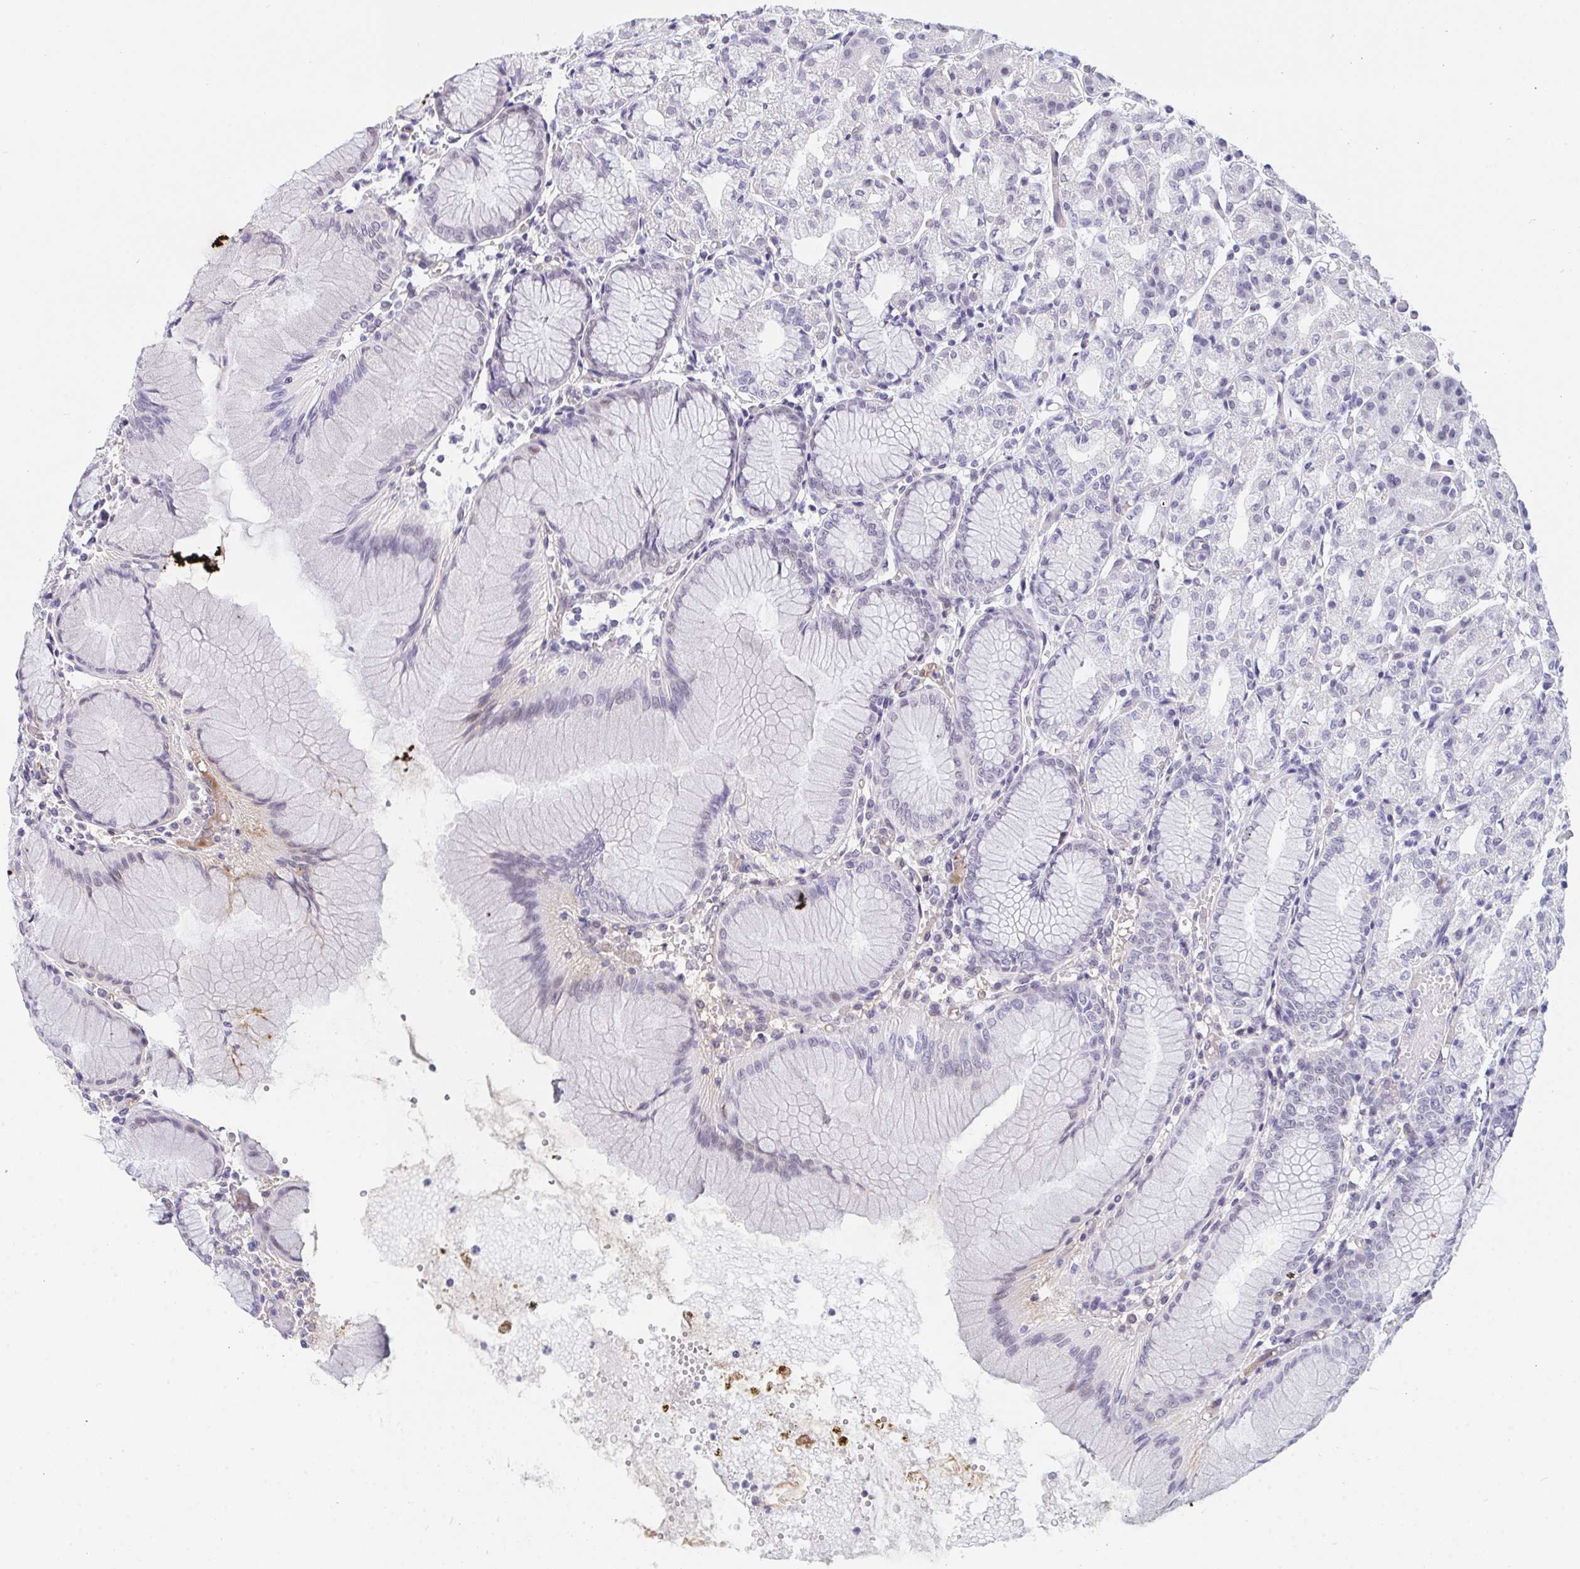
{"staining": {"intensity": "negative", "quantity": "none", "location": "none"}, "tissue": "stomach", "cell_type": "Glandular cells", "image_type": "normal", "snomed": [{"axis": "morphology", "description": "Normal tissue, NOS"}, {"axis": "topography", "description": "Stomach"}], "caption": "The histopathology image demonstrates no staining of glandular cells in benign stomach. The staining was performed using DAB (3,3'-diaminobenzidine) to visualize the protein expression in brown, while the nuclei were stained in blue with hematoxylin (Magnification: 20x).", "gene": "DSCAML1", "patient": {"sex": "female", "age": 57}}